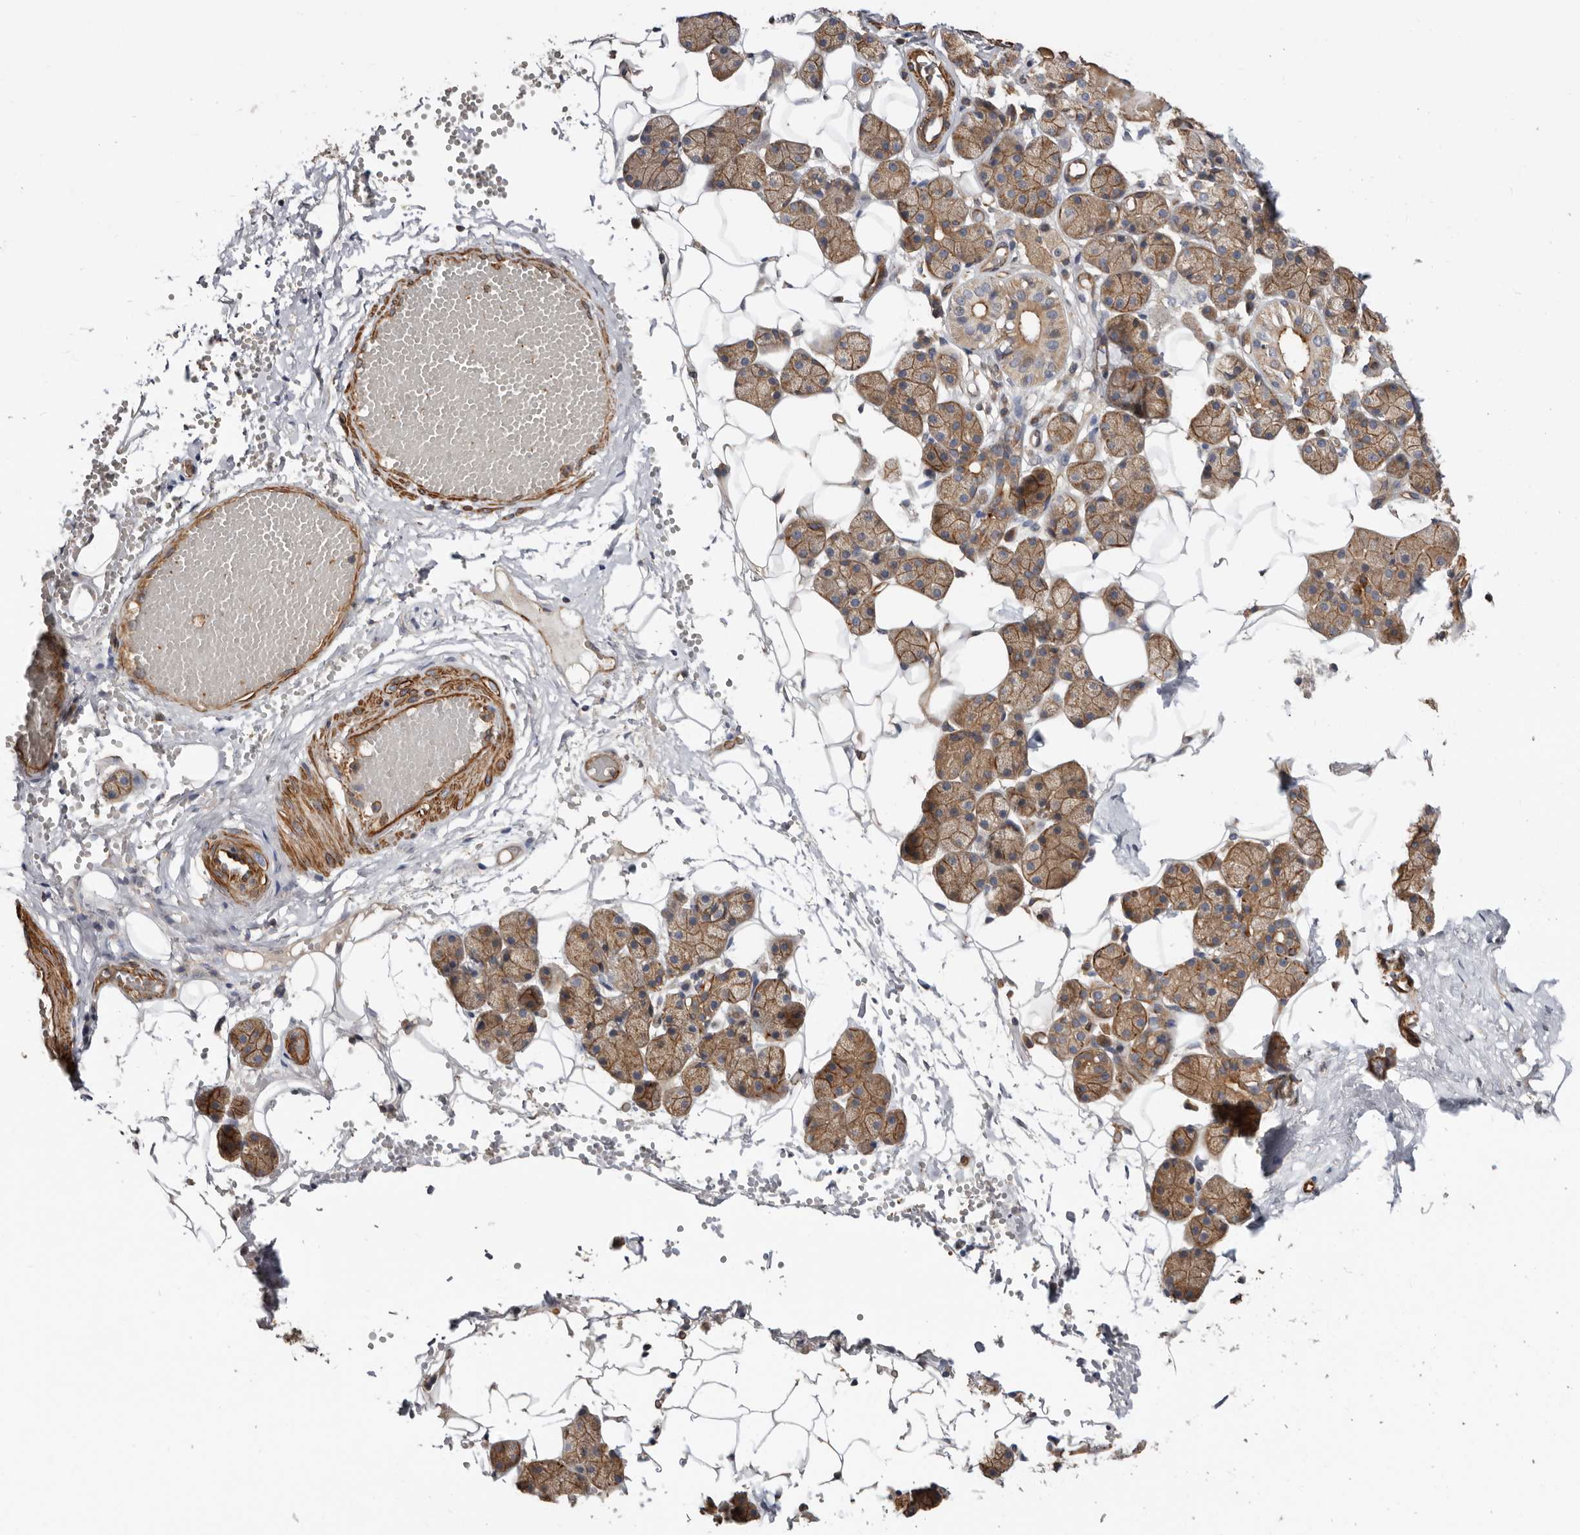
{"staining": {"intensity": "moderate", "quantity": ">75%", "location": "cytoplasmic/membranous"}, "tissue": "salivary gland", "cell_type": "Glandular cells", "image_type": "normal", "snomed": [{"axis": "morphology", "description": "Normal tissue, NOS"}, {"axis": "topography", "description": "Salivary gland"}], "caption": "IHC staining of normal salivary gland, which displays medium levels of moderate cytoplasmic/membranous positivity in approximately >75% of glandular cells indicating moderate cytoplasmic/membranous protein expression. The staining was performed using DAB (brown) for protein detection and nuclei were counterstained in hematoxylin (blue).", "gene": "TMC7", "patient": {"sex": "female", "age": 33}}